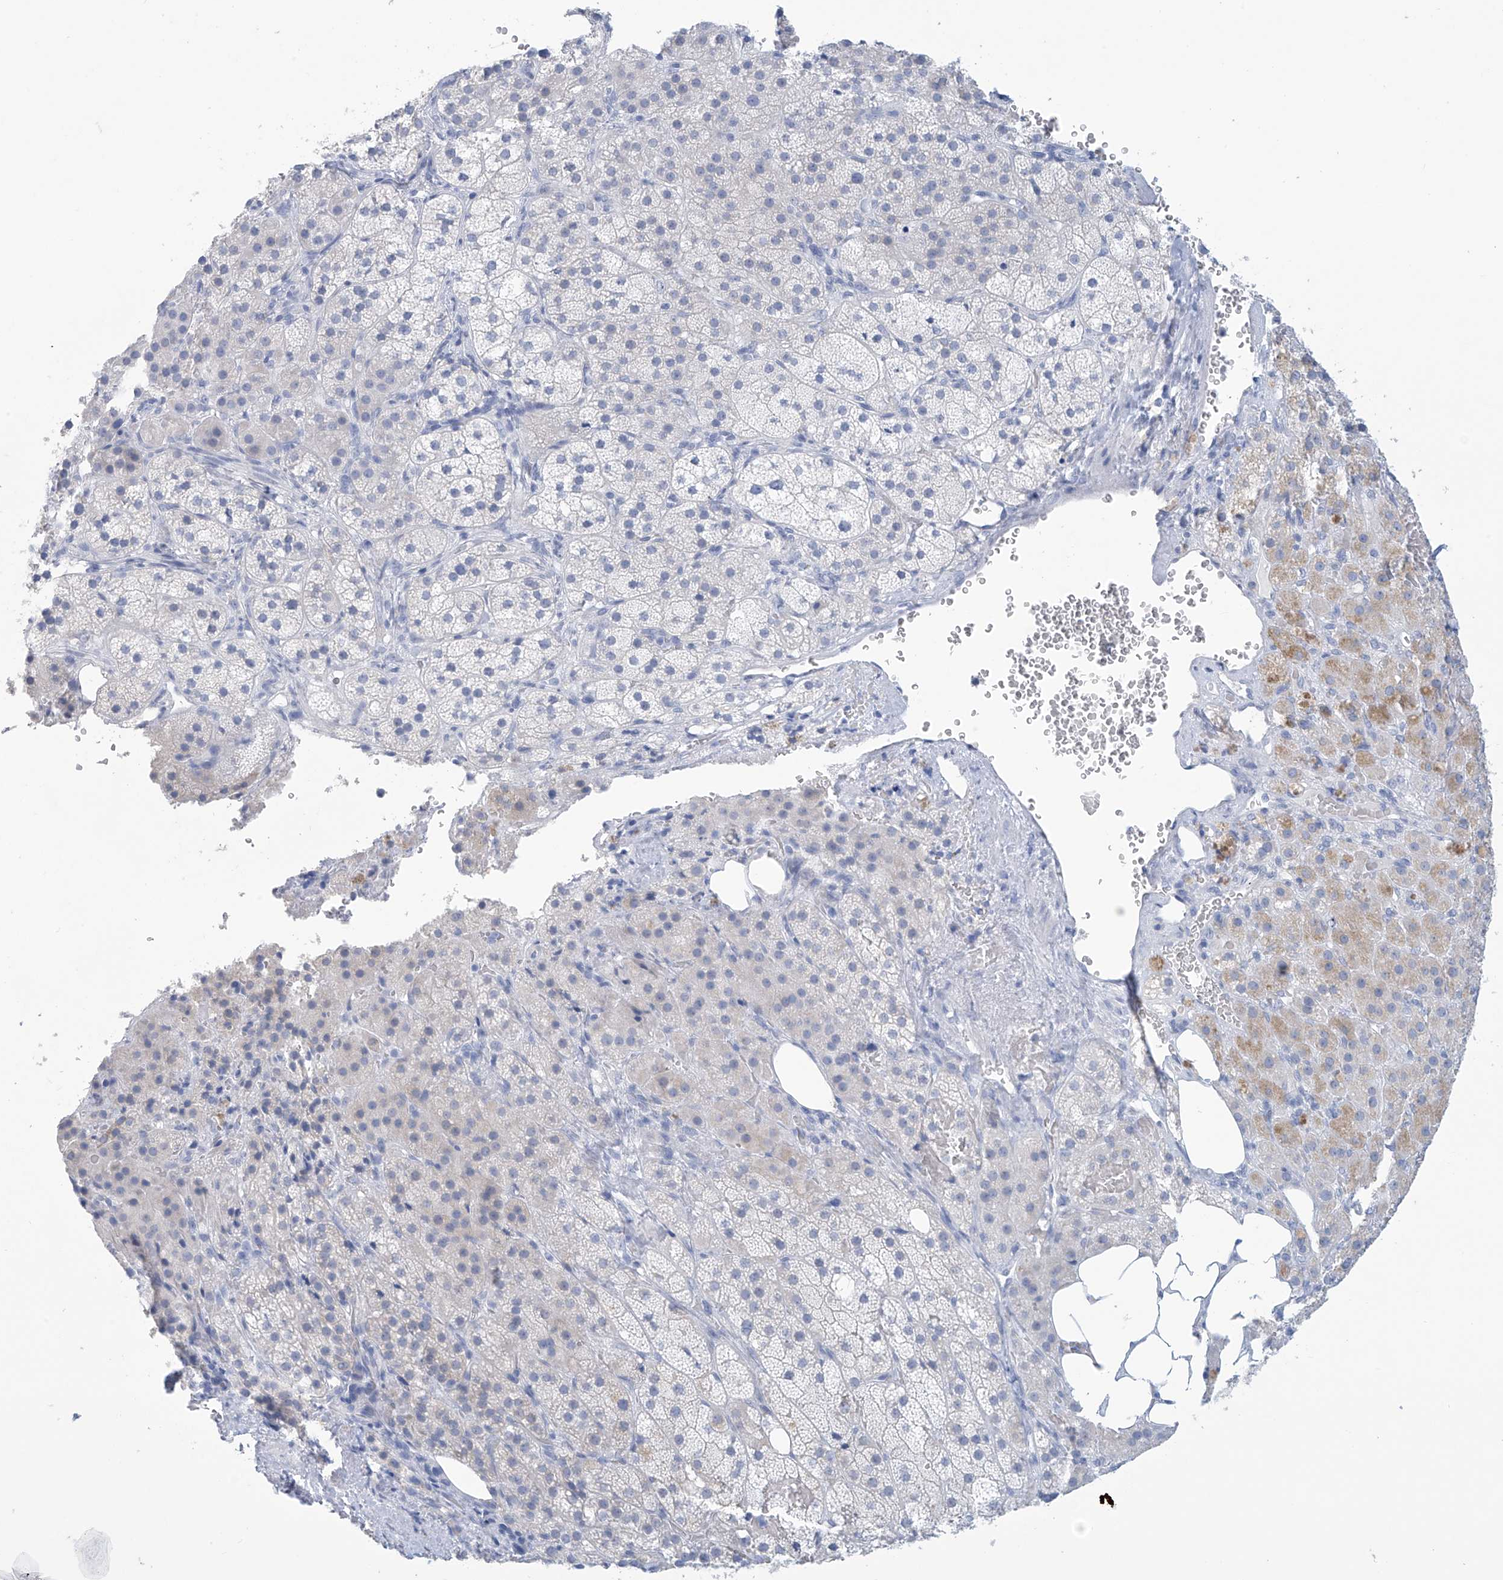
{"staining": {"intensity": "weak", "quantity": "<25%", "location": "cytoplasmic/membranous"}, "tissue": "adrenal gland", "cell_type": "Glandular cells", "image_type": "normal", "snomed": [{"axis": "morphology", "description": "Normal tissue, NOS"}, {"axis": "topography", "description": "Adrenal gland"}], "caption": "Immunohistochemistry of unremarkable human adrenal gland reveals no positivity in glandular cells. (Brightfield microscopy of DAB (3,3'-diaminobenzidine) IHC at high magnification).", "gene": "DSP", "patient": {"sex": "female", "age": 59}}